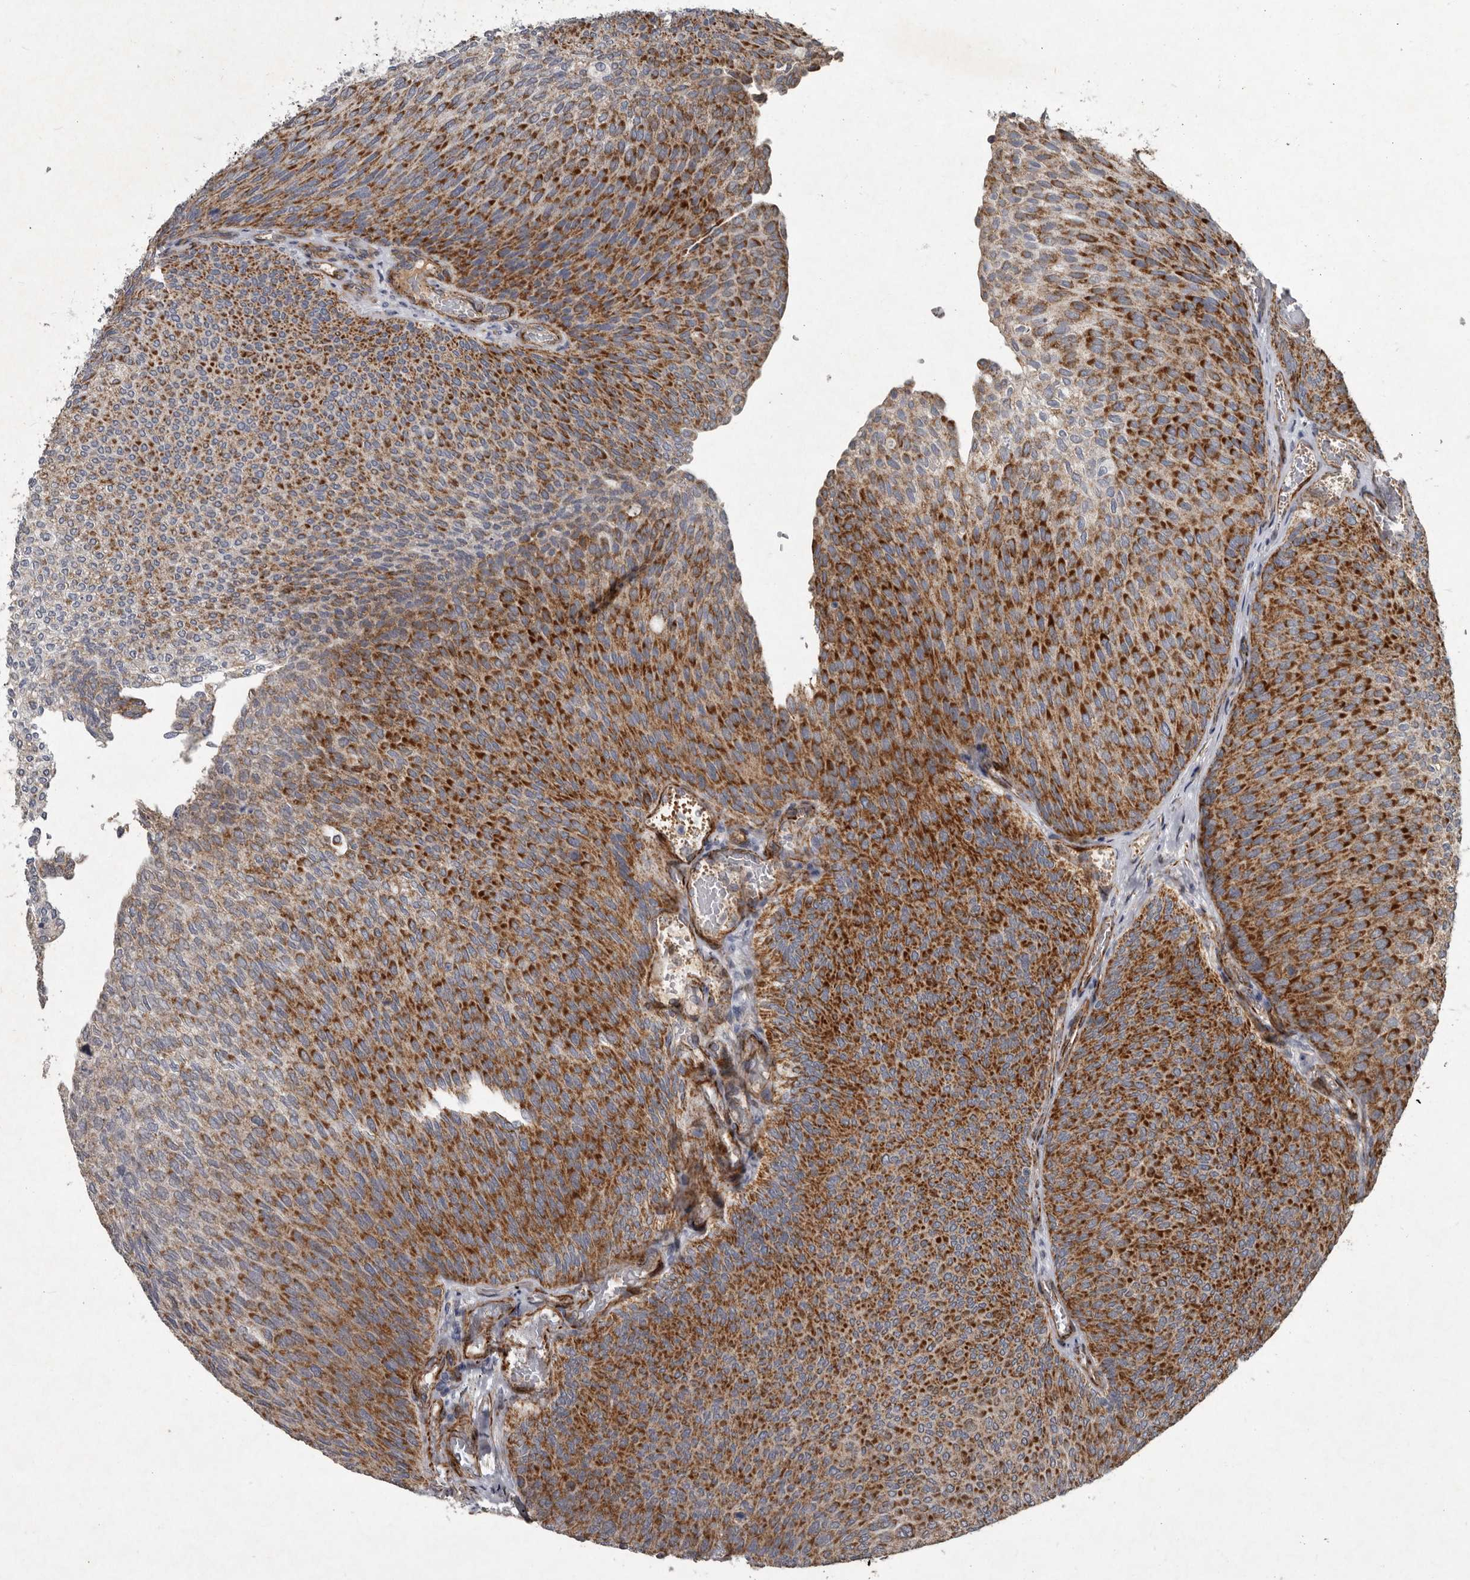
{"staining": {"intensity": "strong", "quantity": ">75%", "location": "cytoplasmic/membranous"}, "tissue": "urothelial cancer", "cell_type": "Tumor cells", "image_type": "cancer", "snomed": [{"axis": "morphology", "description": "Urothelial carcinoma, Low grade"}, {"axis": "topography", "description": "Urinary bladder"}], "caption": "Human low-grade urothelial carcinoma stained with a brown dye demonstrates strong cytoplasmic/membranous positive staining in approximately >75% of tumor cells.", "gene": "MRPS15", "patient": {"sex": "female", "age": 79}}